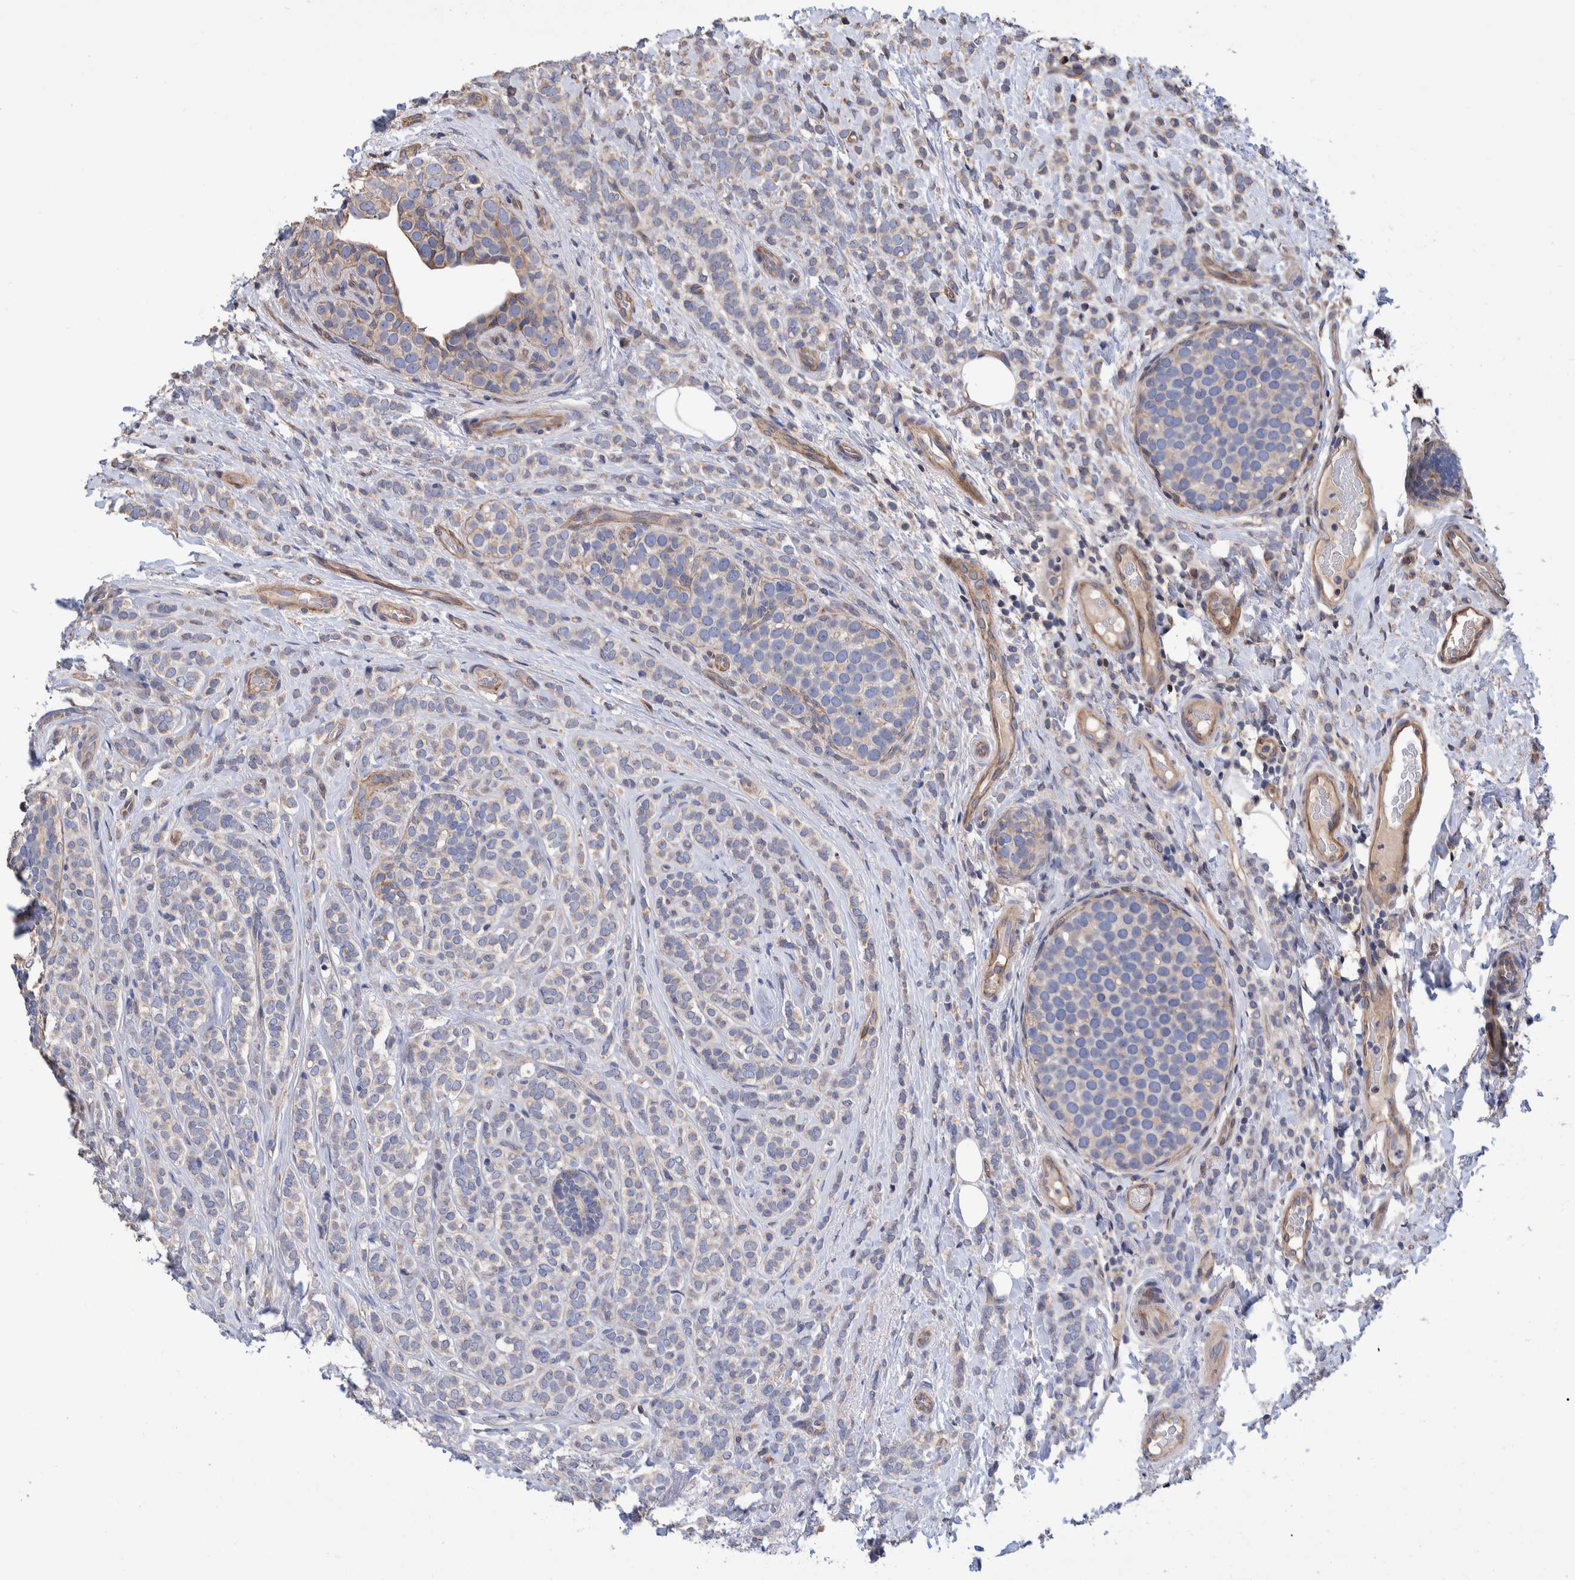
{"staining": {"intensity": "weak", "quantity": "<25%", "location": "cytoplasmic/membranous"}, "tissue": "breast cancer", "cell_type": "Tumor cells", "image_type": "cancer", "snomed": [{"axis": "morphology", "description": "Lobular carcinoma"}, {"axis": "topography", "description": "Breast"}], "caption": "This is an immunohistochemistry histopathology image of human breast cancer (lobular carcinoma). There is no staining in tumor cells.", "gene": "SLC45A4", "patient": {"sex": "female", "age": 50}}